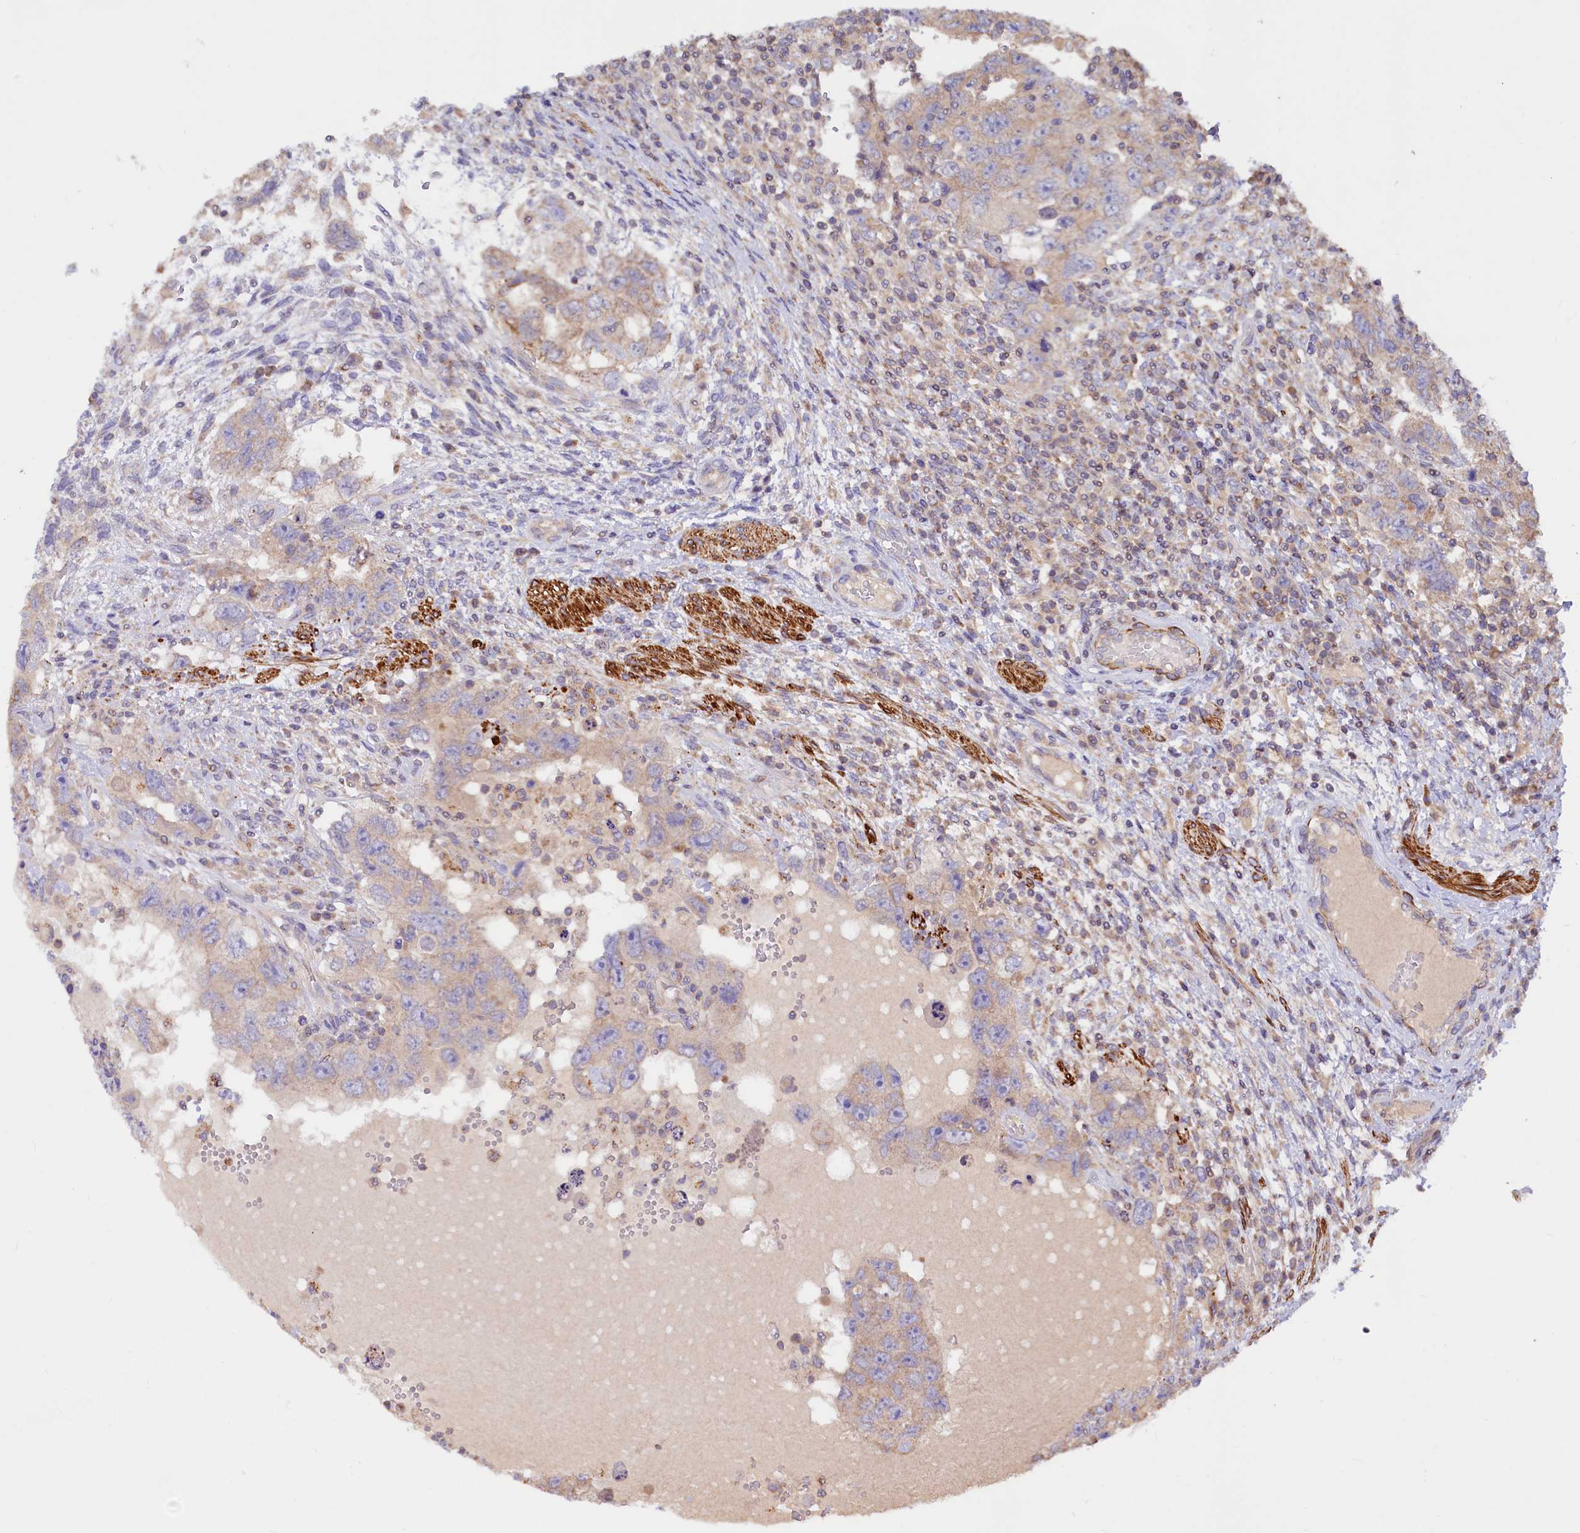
{"staining": {"intensity": "weak", "quantity": "25%-75%", "location": "cytoplasmic/membranous"}, "tissue": "testis cancer", "cell_type": "Tumor cells", "image_type": "cancer", "snomed": [{"axis": "morphology", "description": "Carcinoma, Embryonal, NOS"}, {"axis": "topography", "description": "Testis"}], "caption": "Immunohistochemistry (IHC) photomicrograph of embryonal carcinoma (testis) stained for a protein (brown), which reveals low levels of weak cytoplasmic/membranous expression in about 25%-75% of tumor cells.", "gene": "CIAO3", "patient": {"sex": "male", "age": 26}}